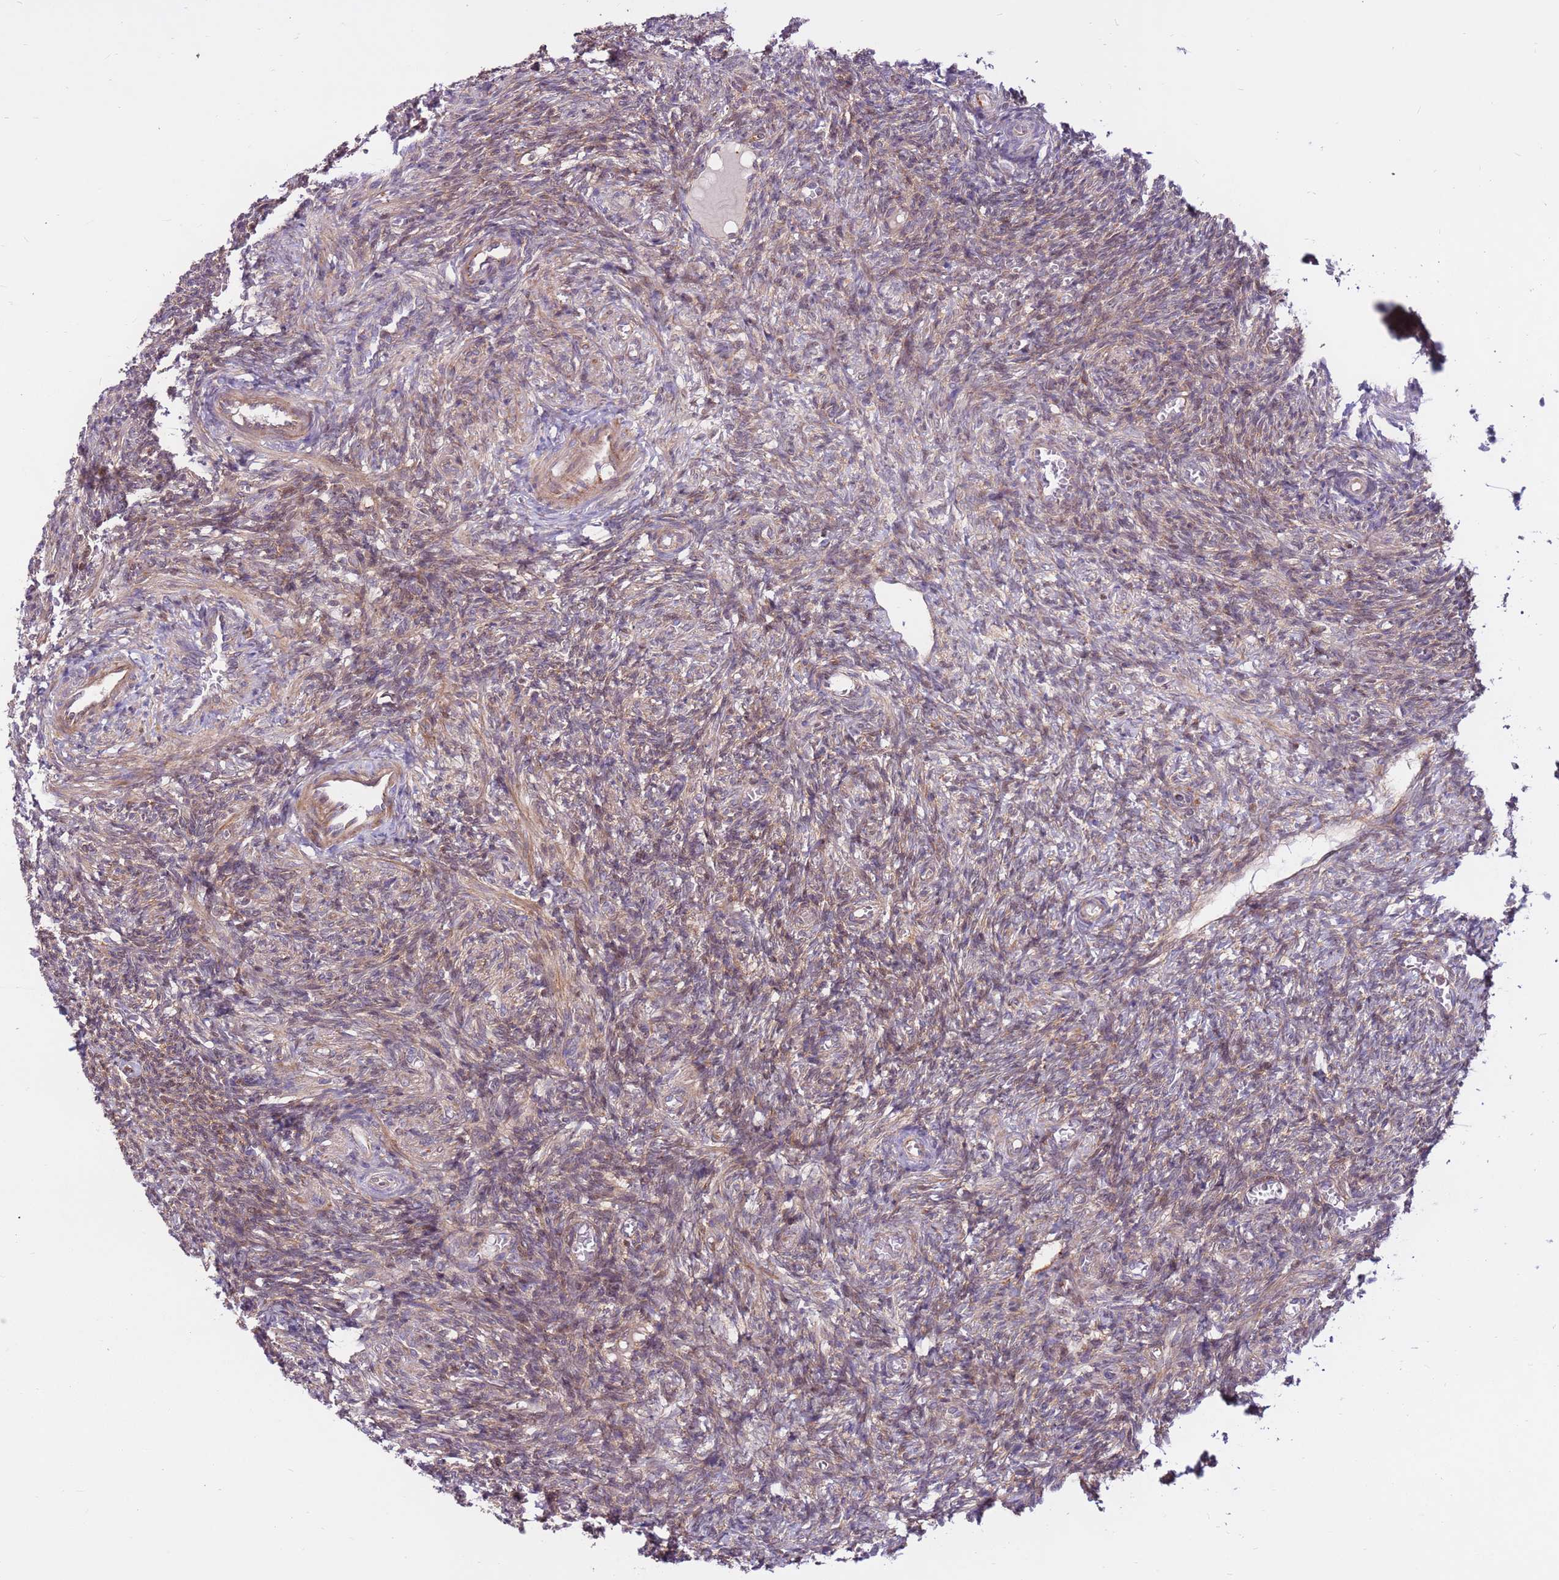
{"staining": {"intensity": "moderate", "quantity": "25%-75%", "location": "cytoplasmic/membranous"}, "tissue": "ovary", "cell_type": "Ovarian stroma cells", "image_type": "normal", "snomed": [{"axis": "morphology", "description": "Normal tissue, NOS"}, {"axis": "topography", "description": "Ovary"}], "caption": "Protein expression by immunohistochemistry displays moderate cytoplasmic/membranous staining in about 25%-75% of ovarian stroma cells in benign ovary. The staining was performed using DAB (3,3'-diaminobenzidine) to visualize the protein expression in brown, while the nuclei were stained in blue with hematoxylin (Magnification: 20x).", "gene": "DDX19B", "patient": {"sex": "female", "age": 27}}